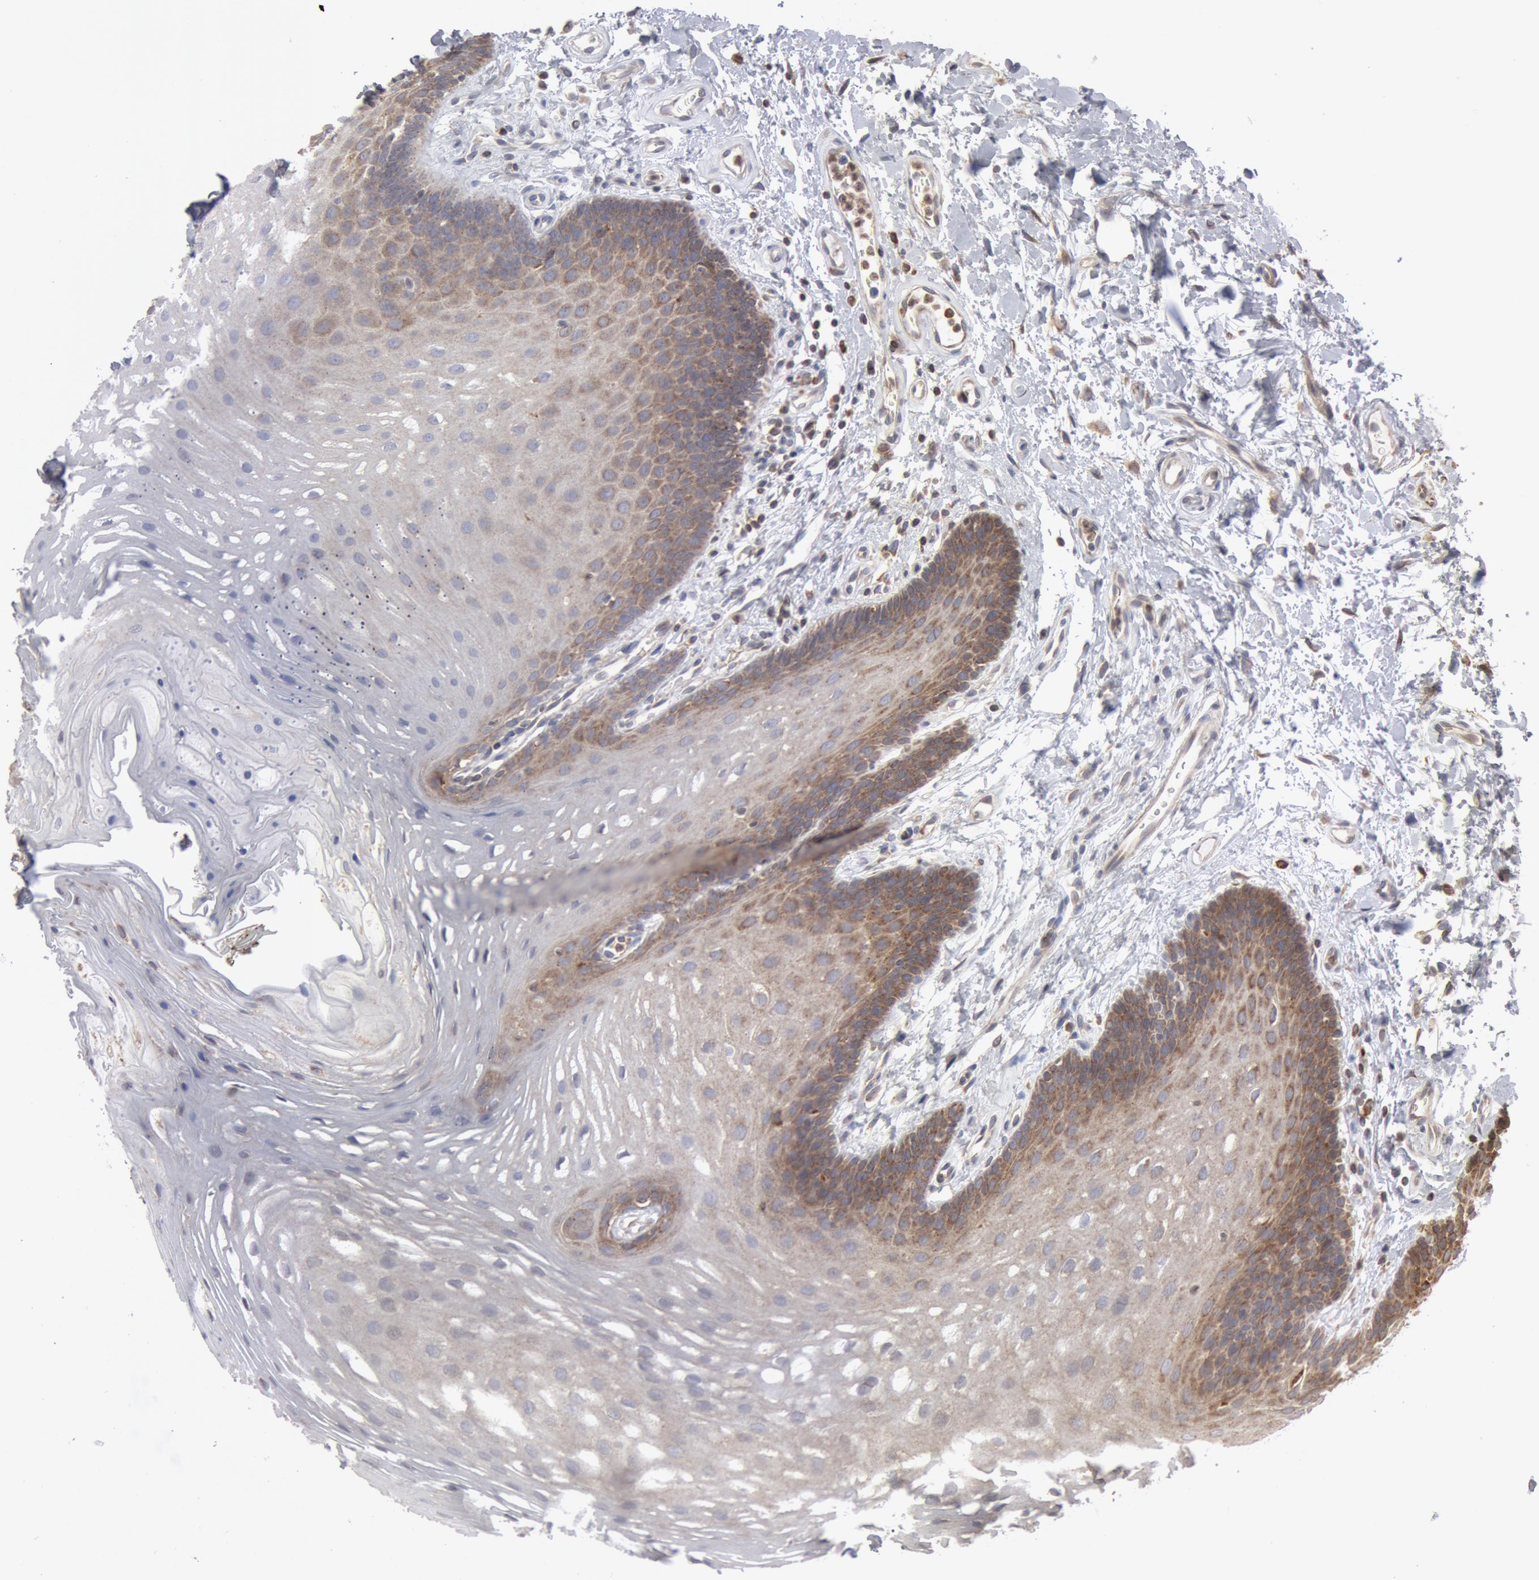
{"staining": {"intensity": "weak", "quantity": "<25%", "location": "cytoplasmic/membranous"}, "tissue": "oral mucosa", "cell_type": "Squamous epithelial cells", "image_type": "normal", "snomed": [{"axis": "morphology", "description": "Normal tissue, NOS"}, {"axis": "topography", "description": "Oral tissue"}], "caption": "This is an immunohistochemistry (IHC) micrograph of unremarkable oral mucosa. There is no expression in squamous epithelial cells.", "gene": "OSBPL8", "patient": {"sex": "male", "age": 62}}